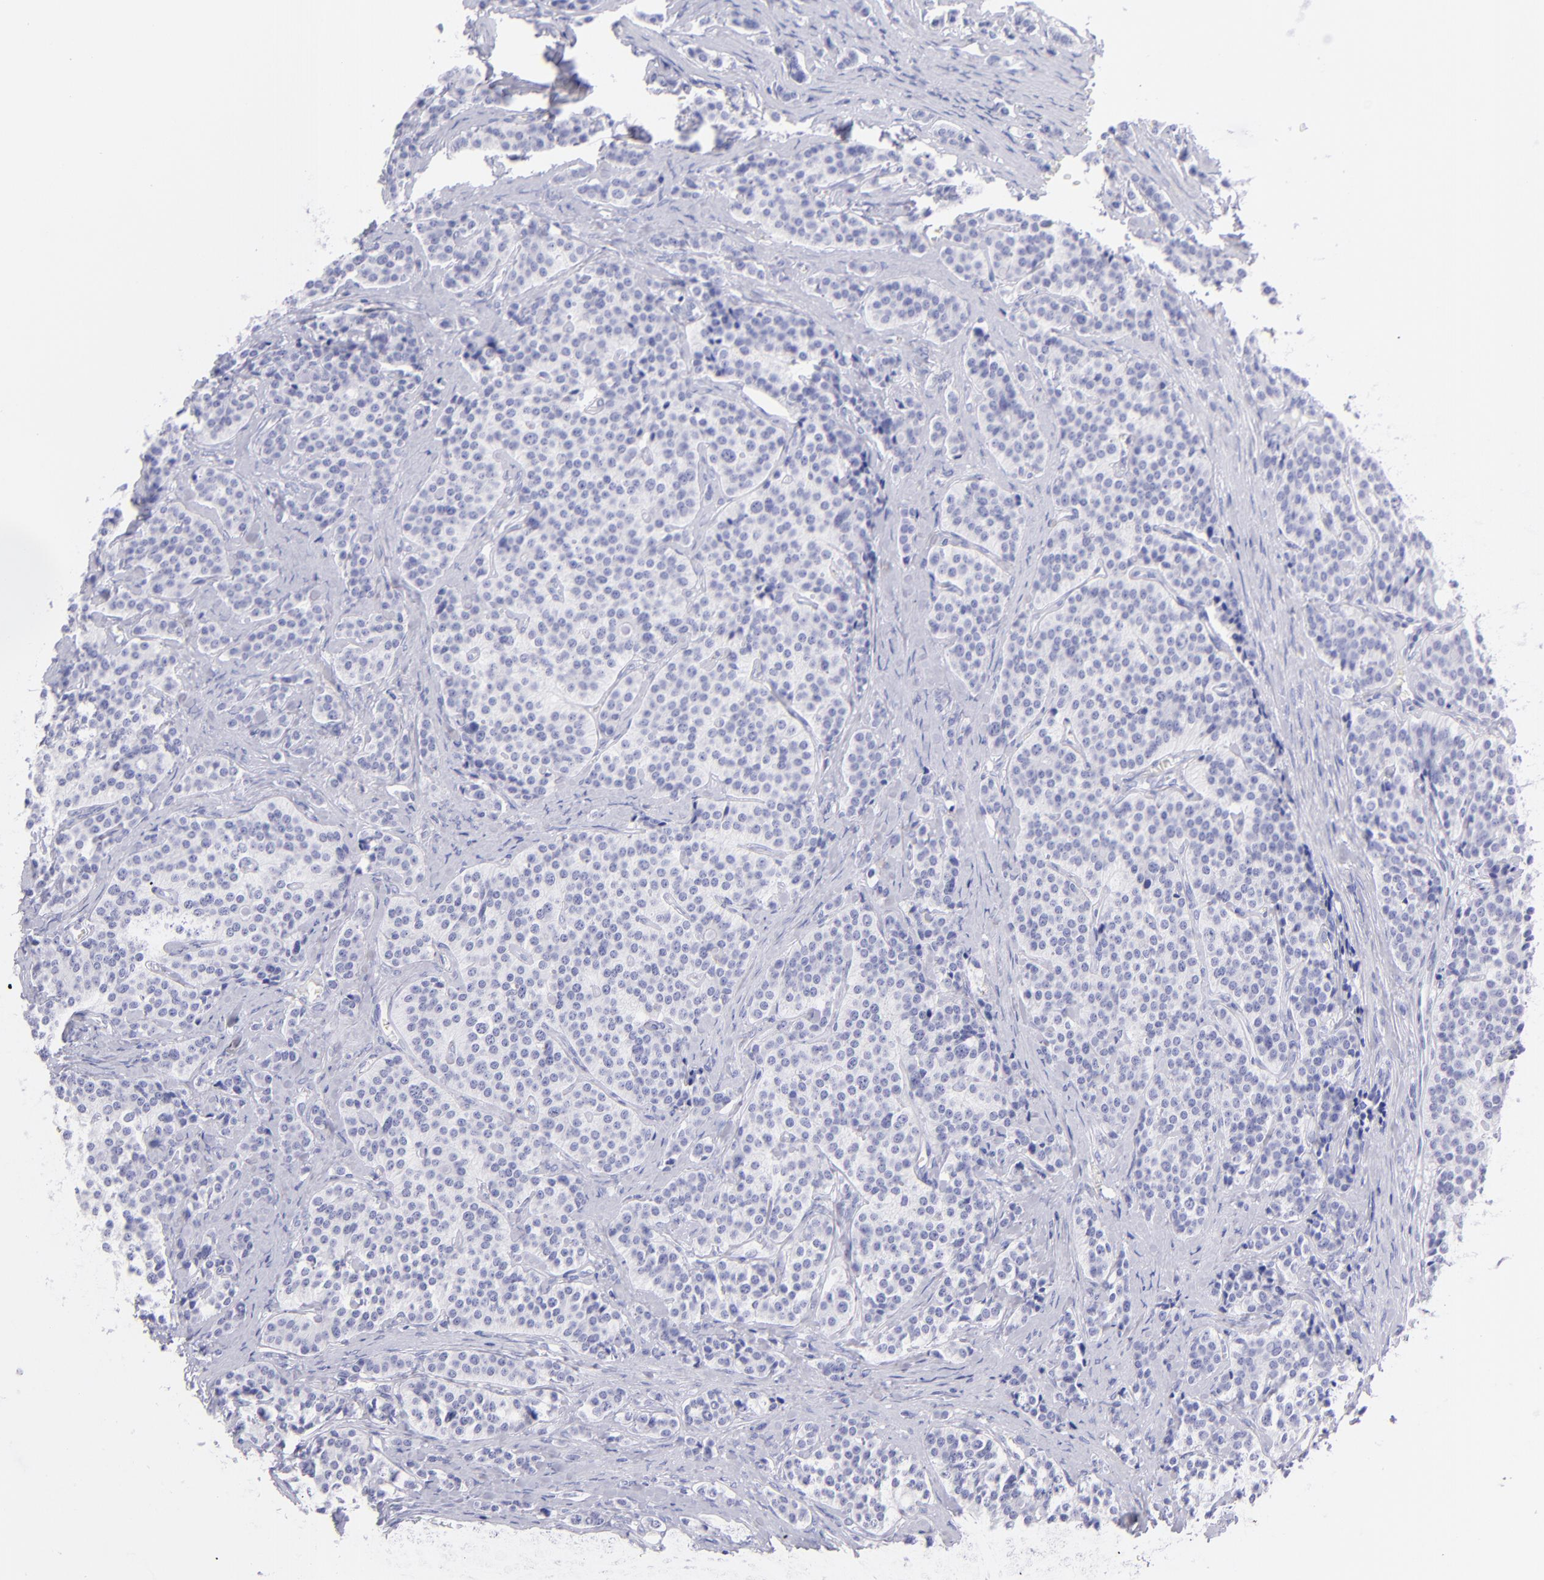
{"staining": {"intensity": "negative", "quantity": "none", "location": "none"}, "tissue": "carcinoid", "cell_type": "Tumor cells", "image_type": "cancer", "snomed": [{"axis": "morphology", "description": "Carcinoid, malignant, NOS"}, {"axis": "topography", "description": "Small intestine"}], "caption": "Image shows no protein expression in tumor cells of malignant carcinoid tissue. (DAB IHC with hematoxylin counter stain).", "gene": "CD72", "patient": {"sex": "male", "age": 63}}